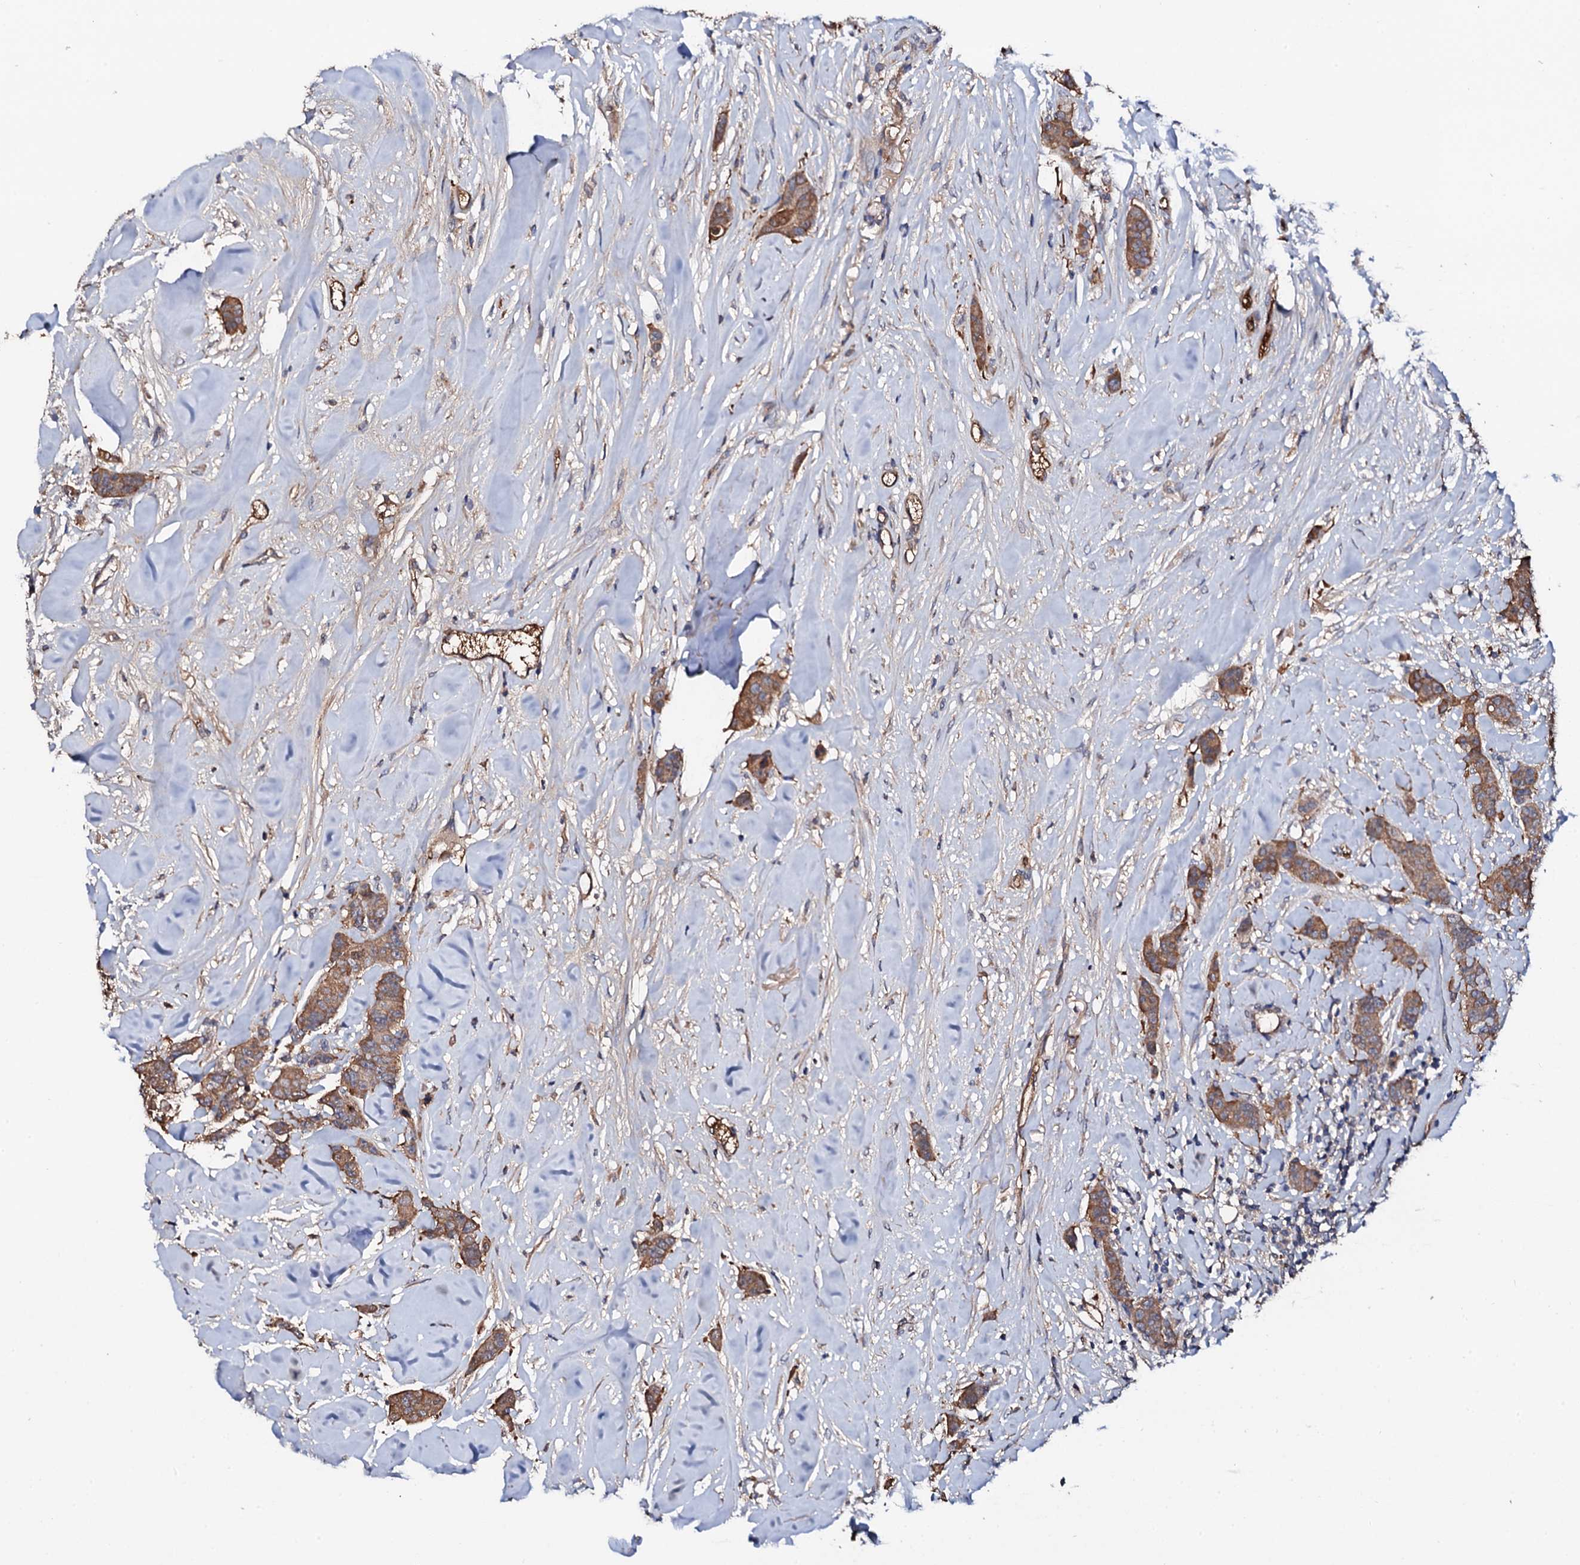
{"staining": {"intensity": "moderate", "quantity": ">75%", "location": "cytoplasmic/membranous"}, "tissue": "breast cancer", "cell_type": "Tumor cells", "image_type": "cancer", "snomed": [{"axis": "morphology", "description": "Duct carcinoma"}, {"axis": "topography", "description": "Breast"}], "caption": "There is medium levels of moderate cytoplasmic/membranous expression in tumor cells of intraductal carcinoma (breast), as demonstrated by immunohistochemical staining (brown color).", "gene": "TCAF2", "patient": {"sex": "female", "age": 40}}